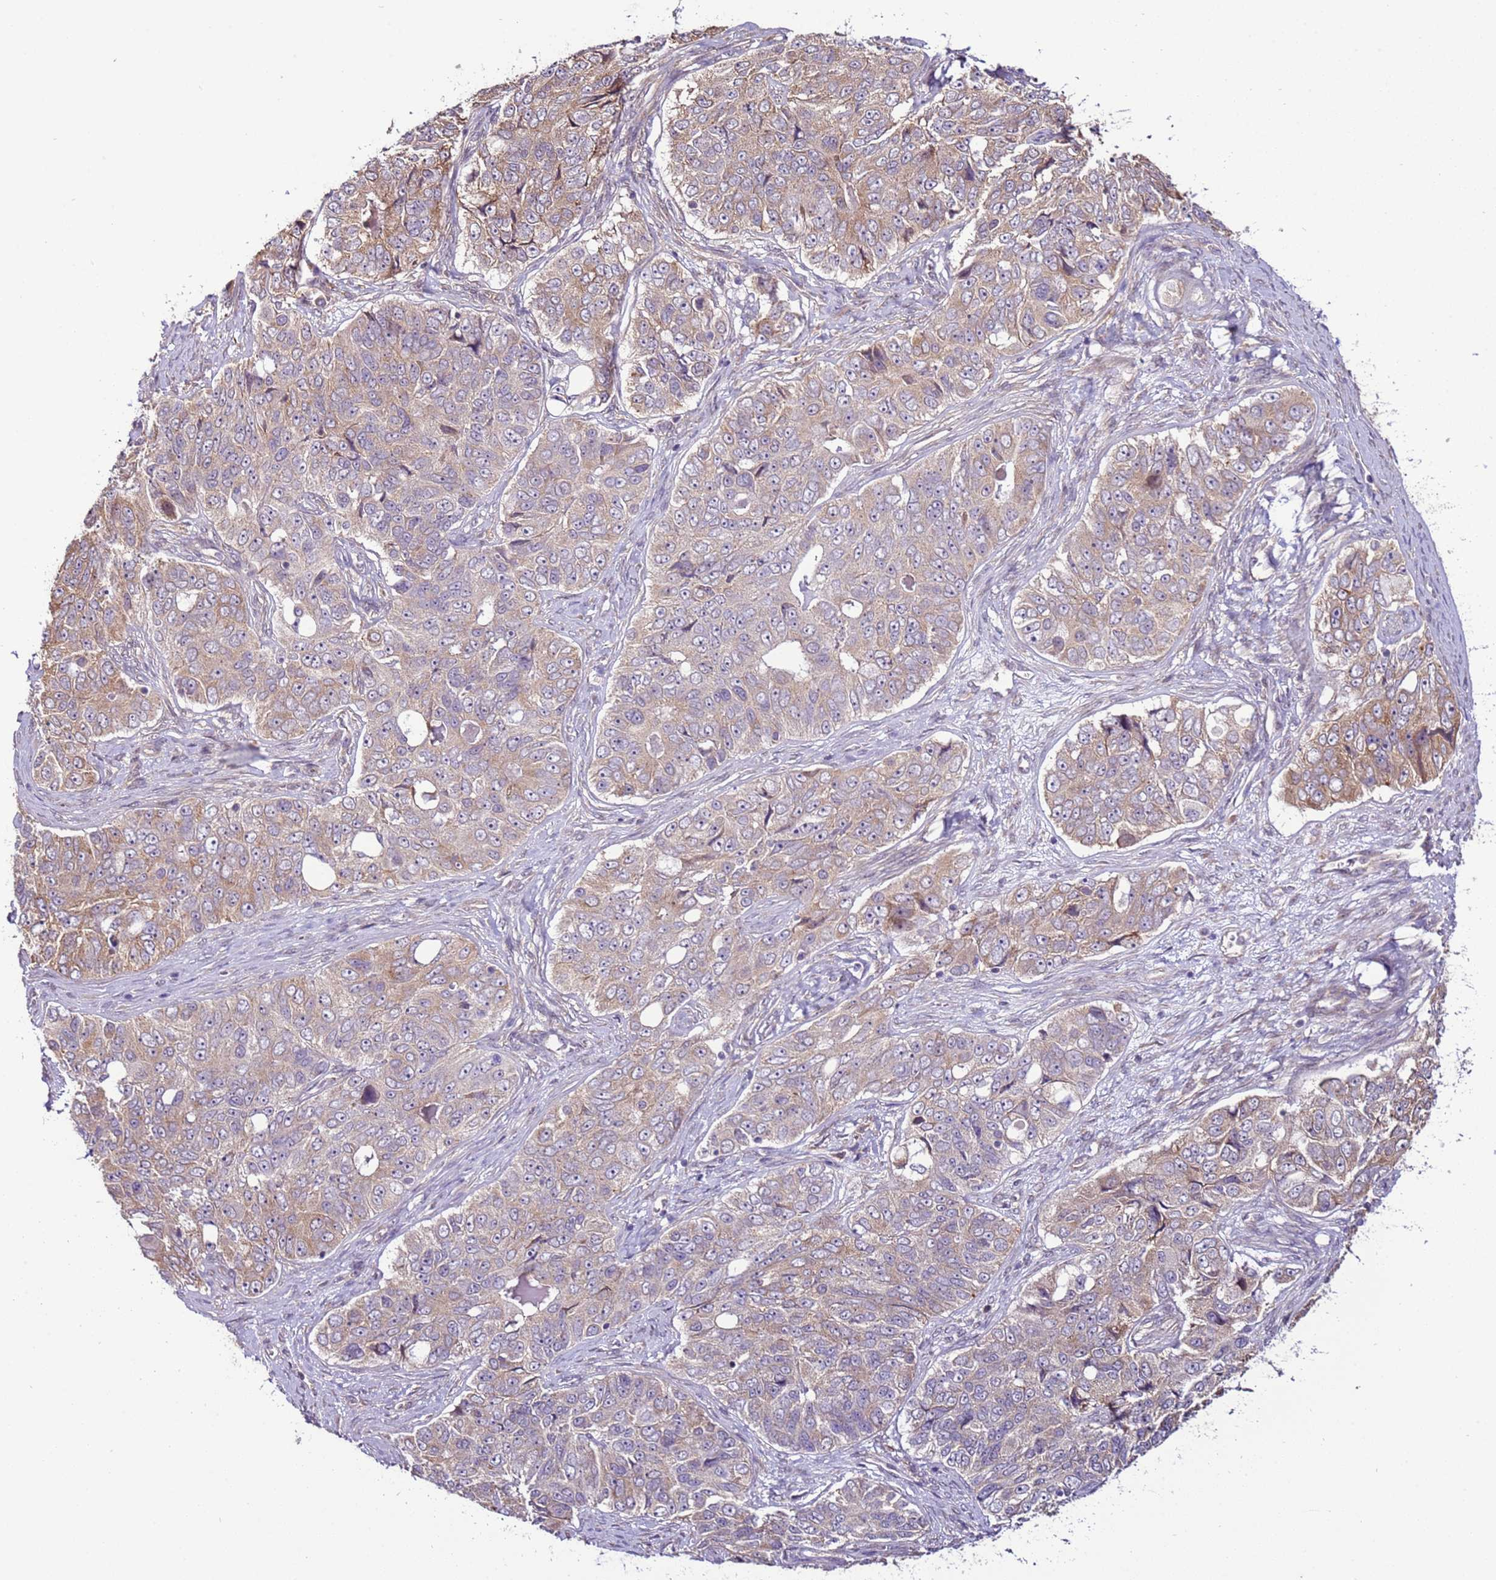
{"staining": {"intensity": "moderate", "quantity": "<25%", "location": "cytoplasmic/membranous"}, "tissue": "ovarian cancer", "cell_type": "Tumor cells", "image_type": "cancer", "snomed": [{"axis": "morphology", "description": "Carcinoma, endometroid"}, {"axis": "topography", "description": "Ovary"}], "caption": "Immunohistochemical staining of ovarian cancer reveals low levels of moderate cytoplasmic/membranous positivity in approximately <25% of tumor cells.", "gene": "SCARA3", "patient": {"sex": "female", "age": 51}}